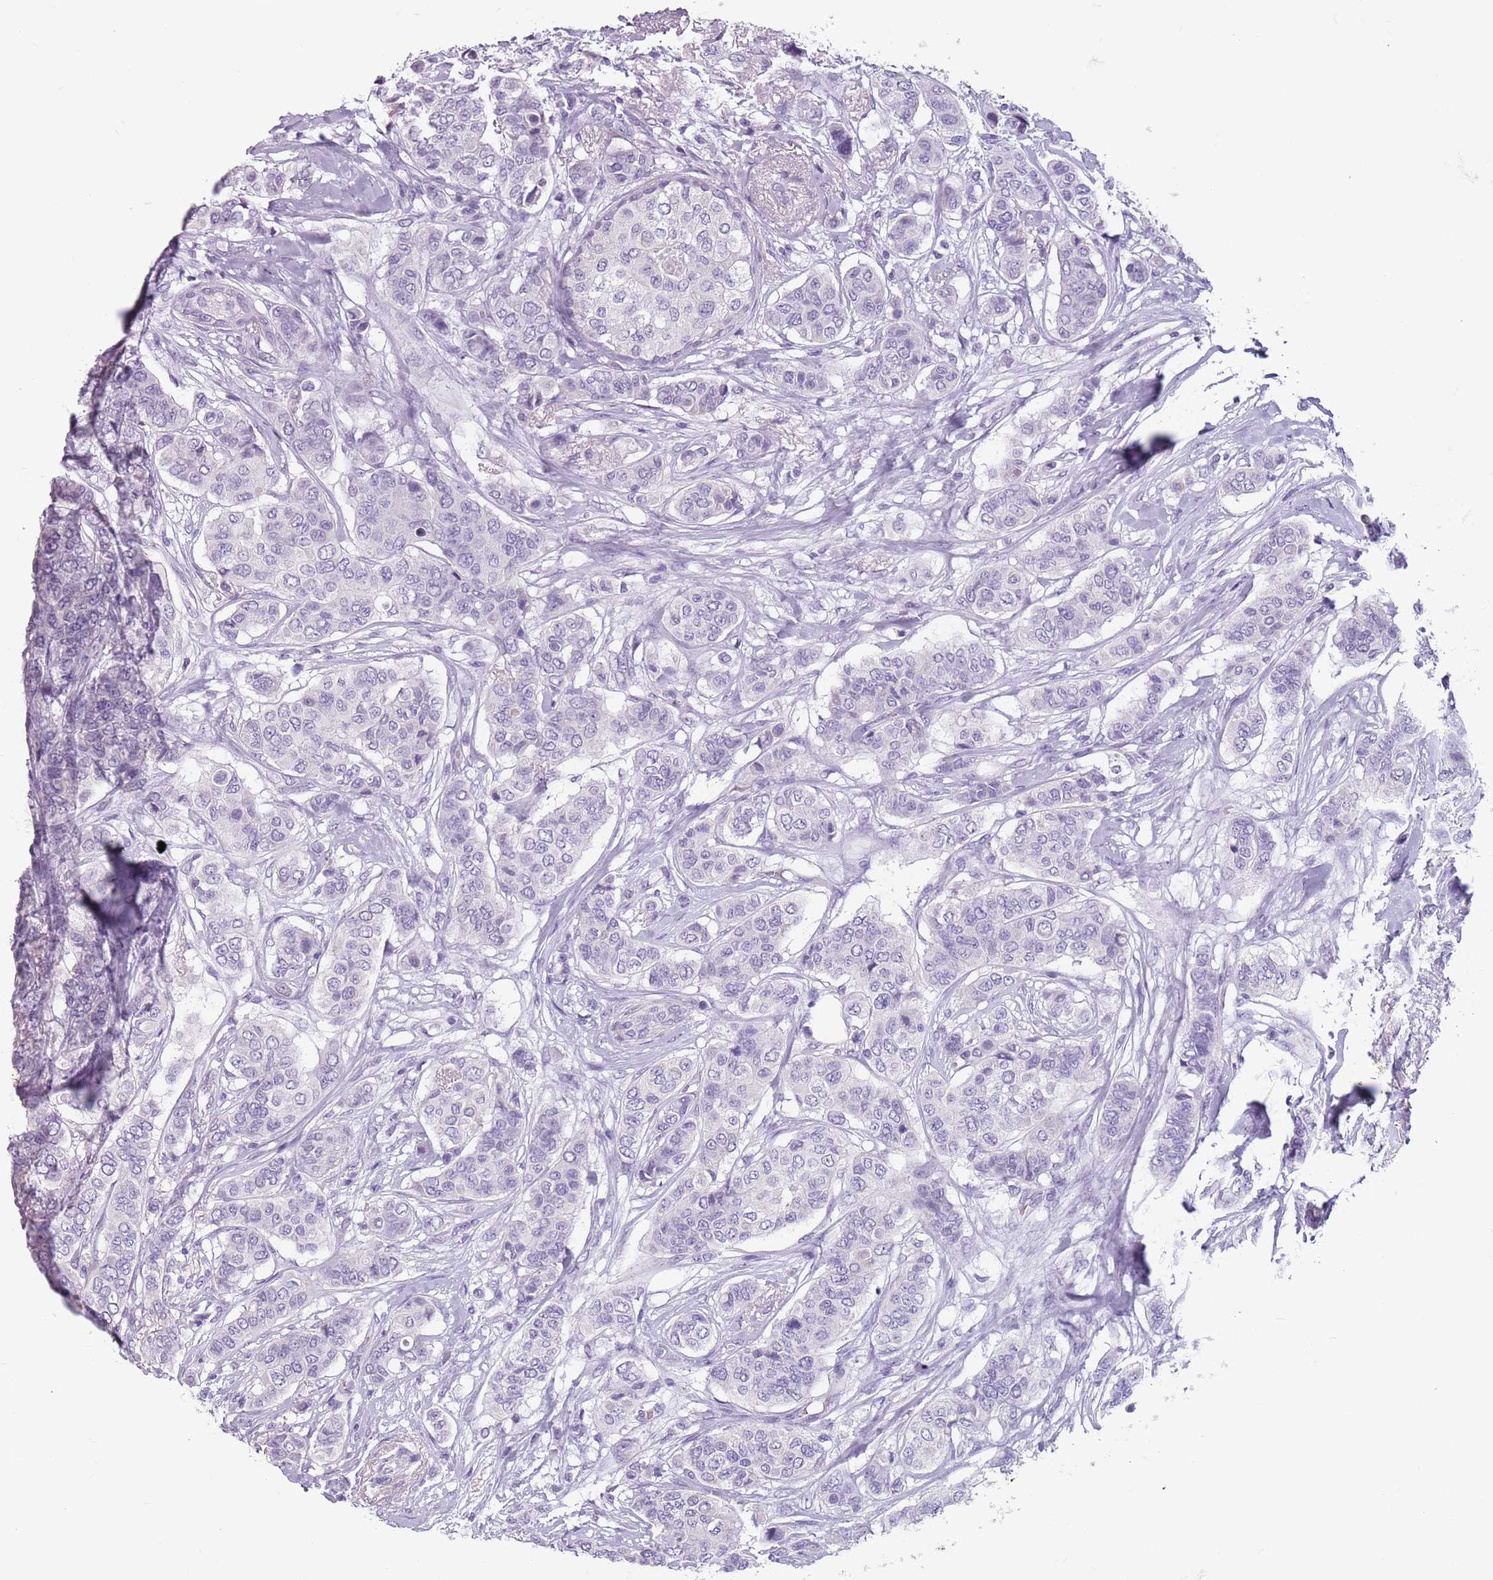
{"staining": {"intensity": "negative", "quantity": "none", "location": "none"}, "tissue": "breast cancer", "cell_type": "Tumor cells", "image_type": "cancer", "snomed": [{"axis": "morphology", "description": "Lobular carcinoma"}, {"axis": "topography", "description": "Breast"}], "caption": "There is no significant positivity in tumor cells of breast cancer.", "gene": "SPESP1", "patient": {"sex": "female", "age": 51}}